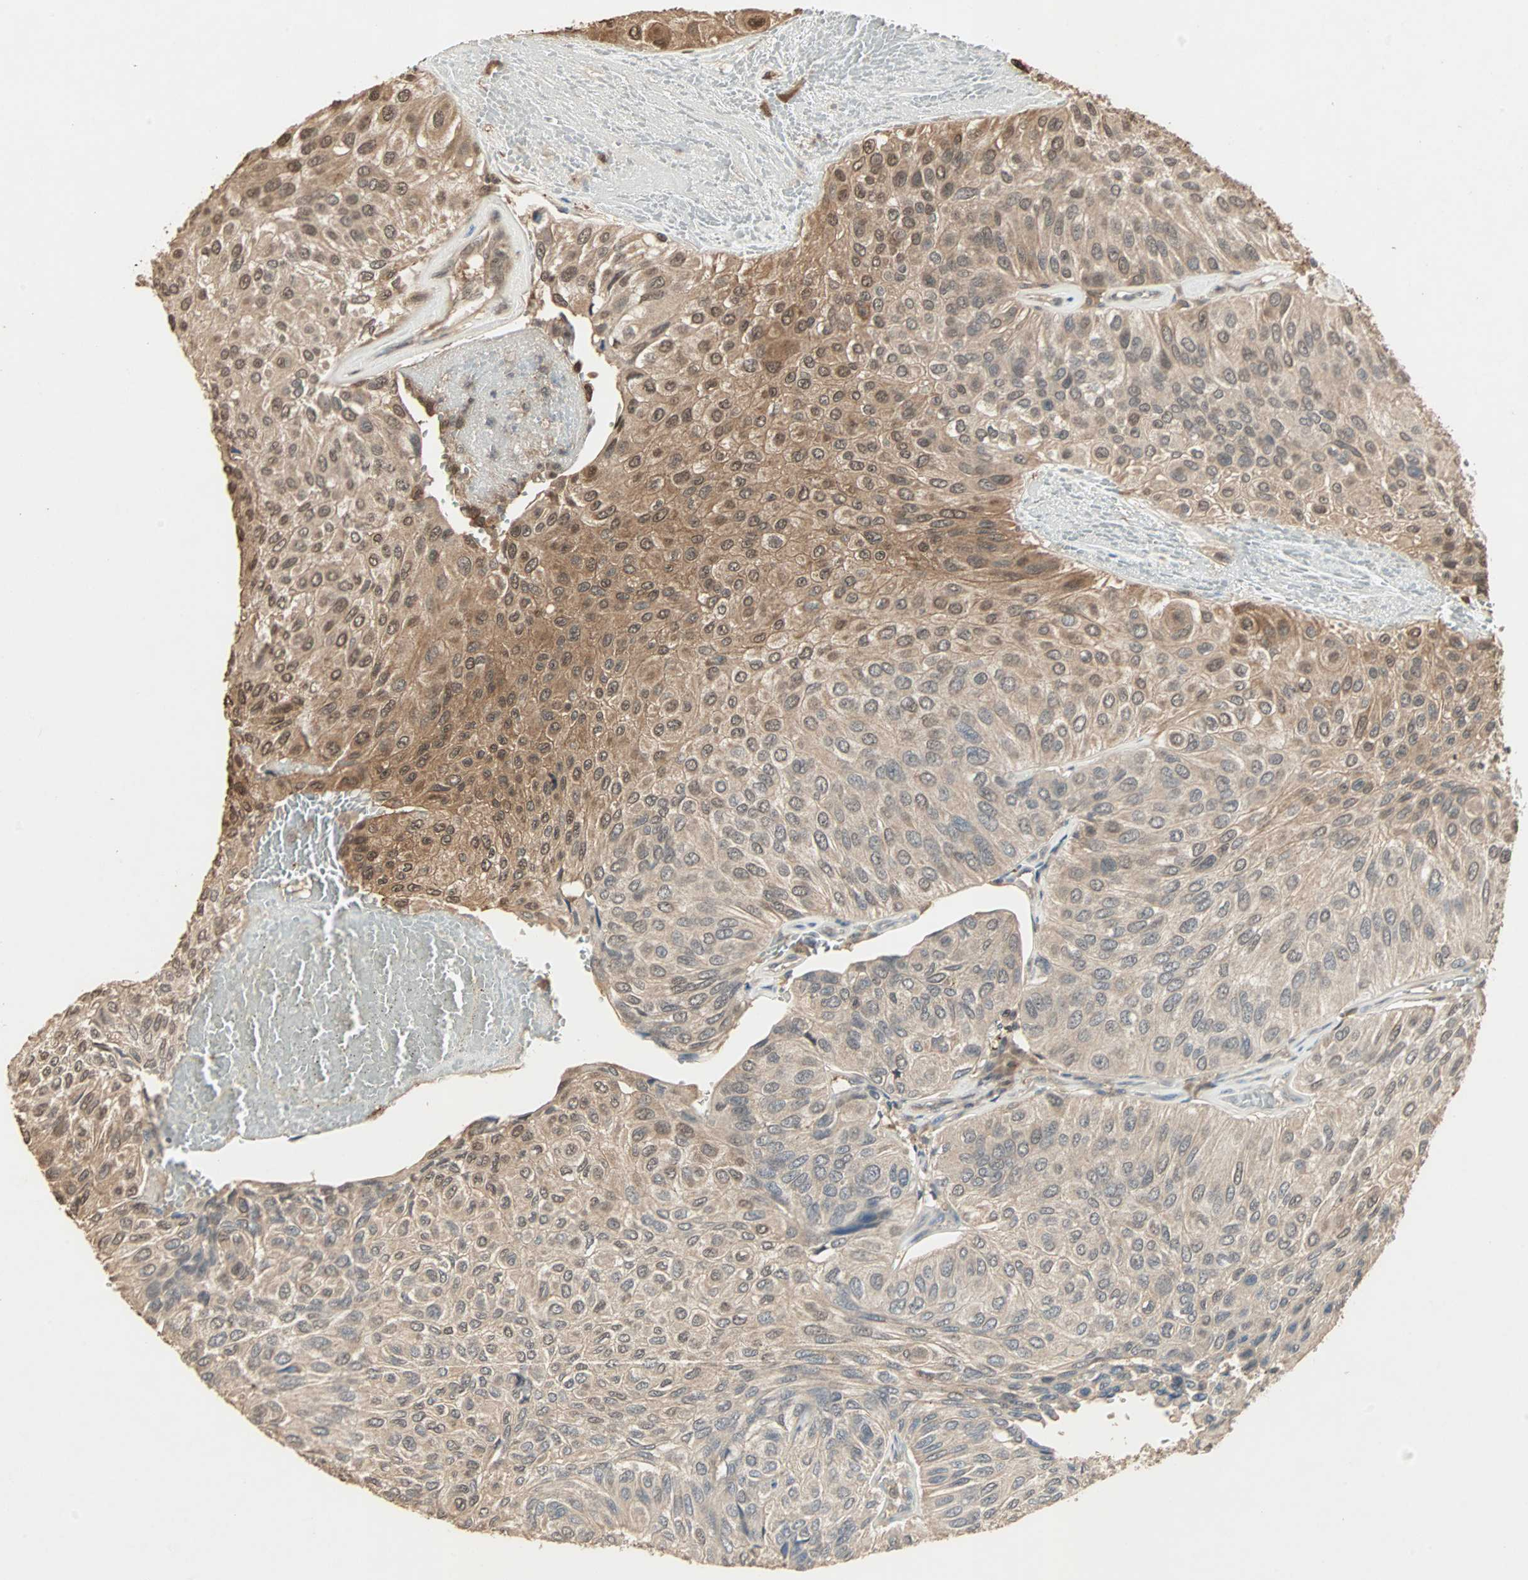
{"staining": {"intensity": "moderate", "quantity": ">75%", "location": "cytoplasmic/membranous,nuclear"}, "tissue": "urothelial cancer", "cell_type": "Tumor cells", "image_type": "cancer", "snomed": [{"axis": "morphology", "description": "Urothelial carcinoma, High grade"}, {"axis": "topography", "description": "Urinary bladder"}], "caption": "DAB (3,3'-diaminobenzidine) immunohistochemical staining of human urothelial cancer displays moderate cytoplasmic/membranous and nuclear protein expression in approximately >75% of tumor cells.", "gene": "DRG2", "patient": {"sex": "male", "age": 66}}